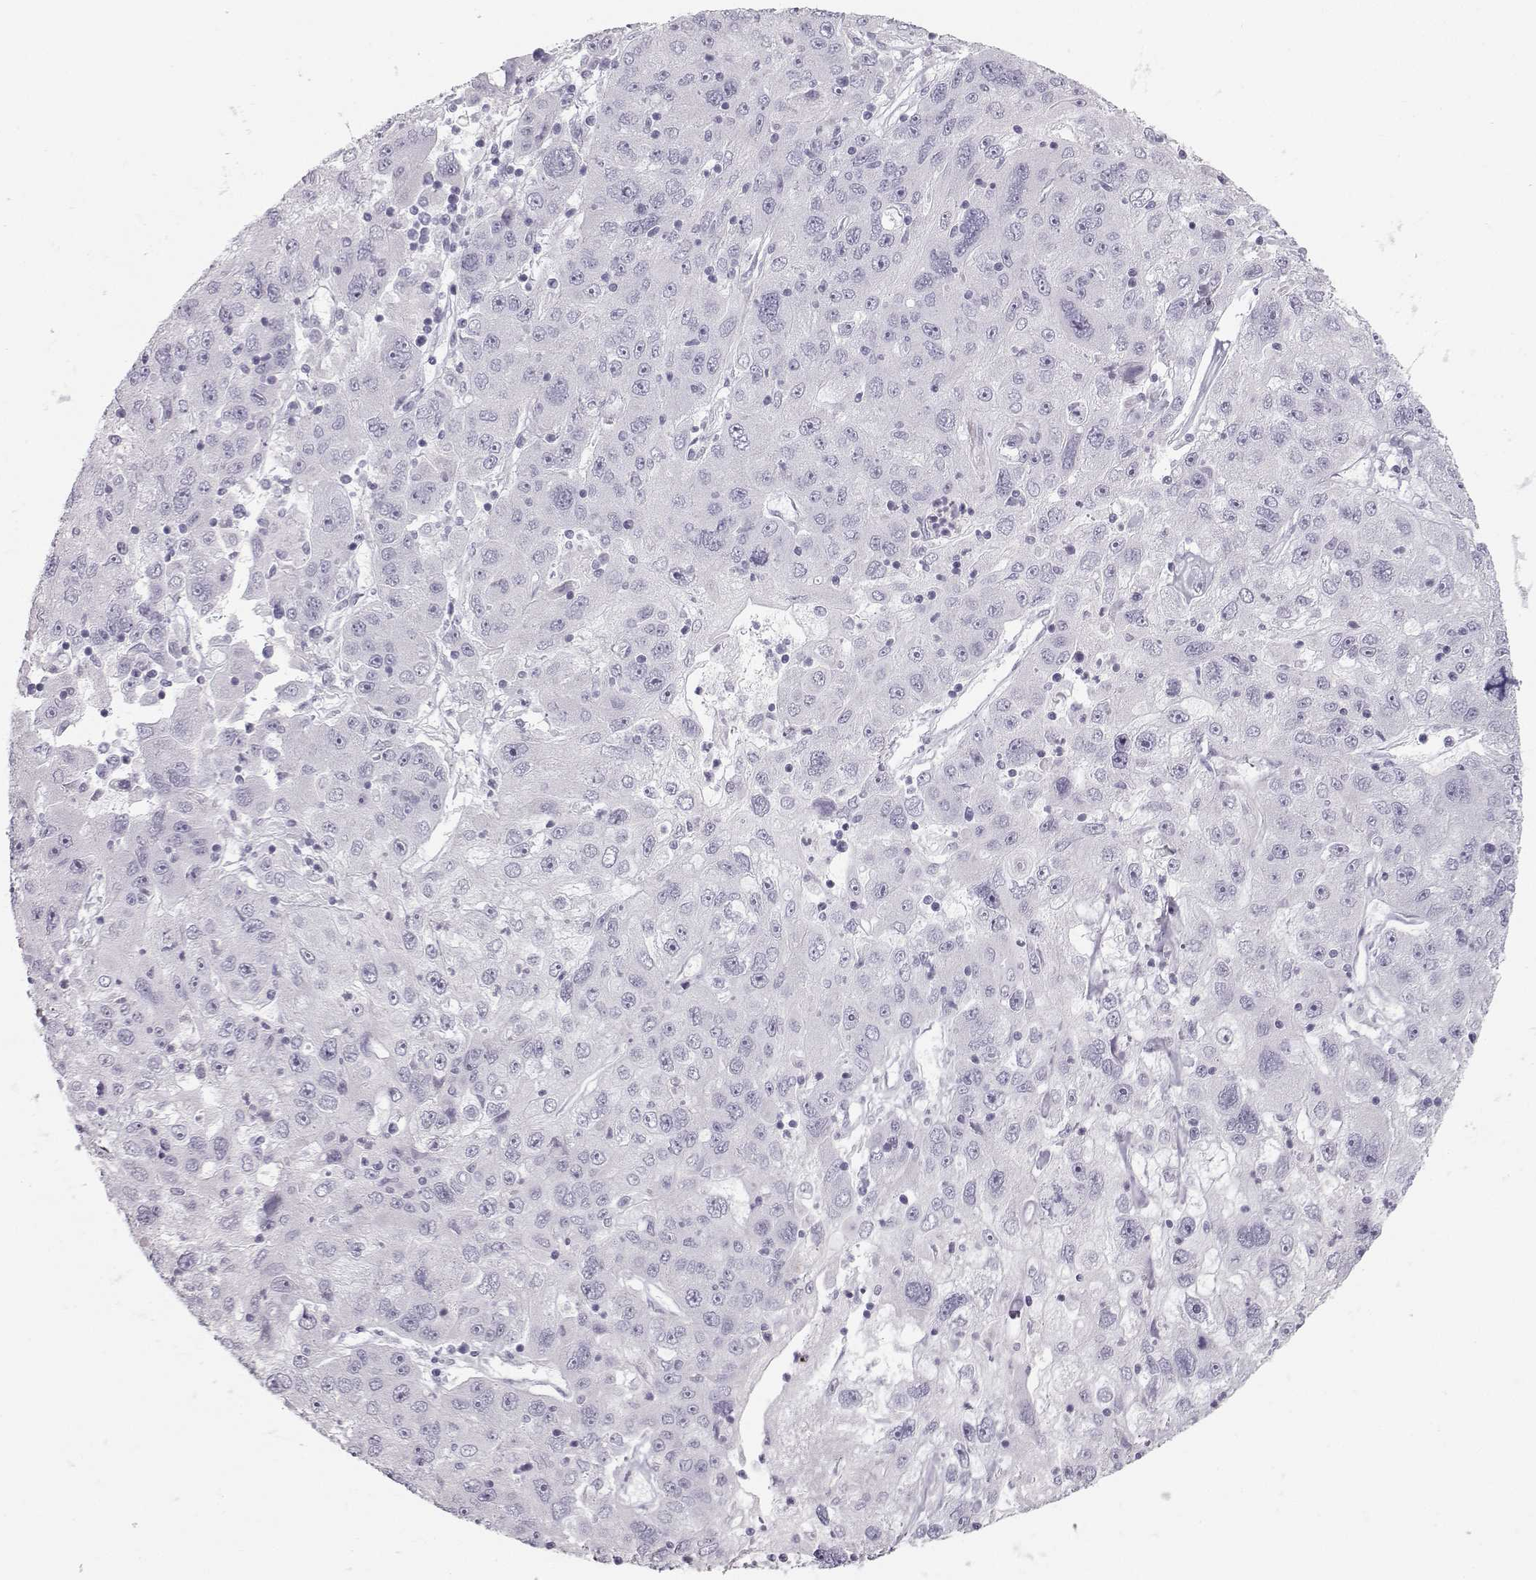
{"staining": {"intensity": "negative", "quantity": "none", "location": "none"}, "tissue": "stomach cancer", "cell_type": "Tumor cells", "image_type": "cancer", "snomed": [{"axis": "morphology", "description": "Adenocarcinoma, NOS"}, {"axis": "topography", "description": "Stomach"}], "caption": "IHC of adenocarcinoma (stomach) exhibits no positivity in tumor cells.", "gene": "CASR", "patient": {"sex": "male", "age": 56}}